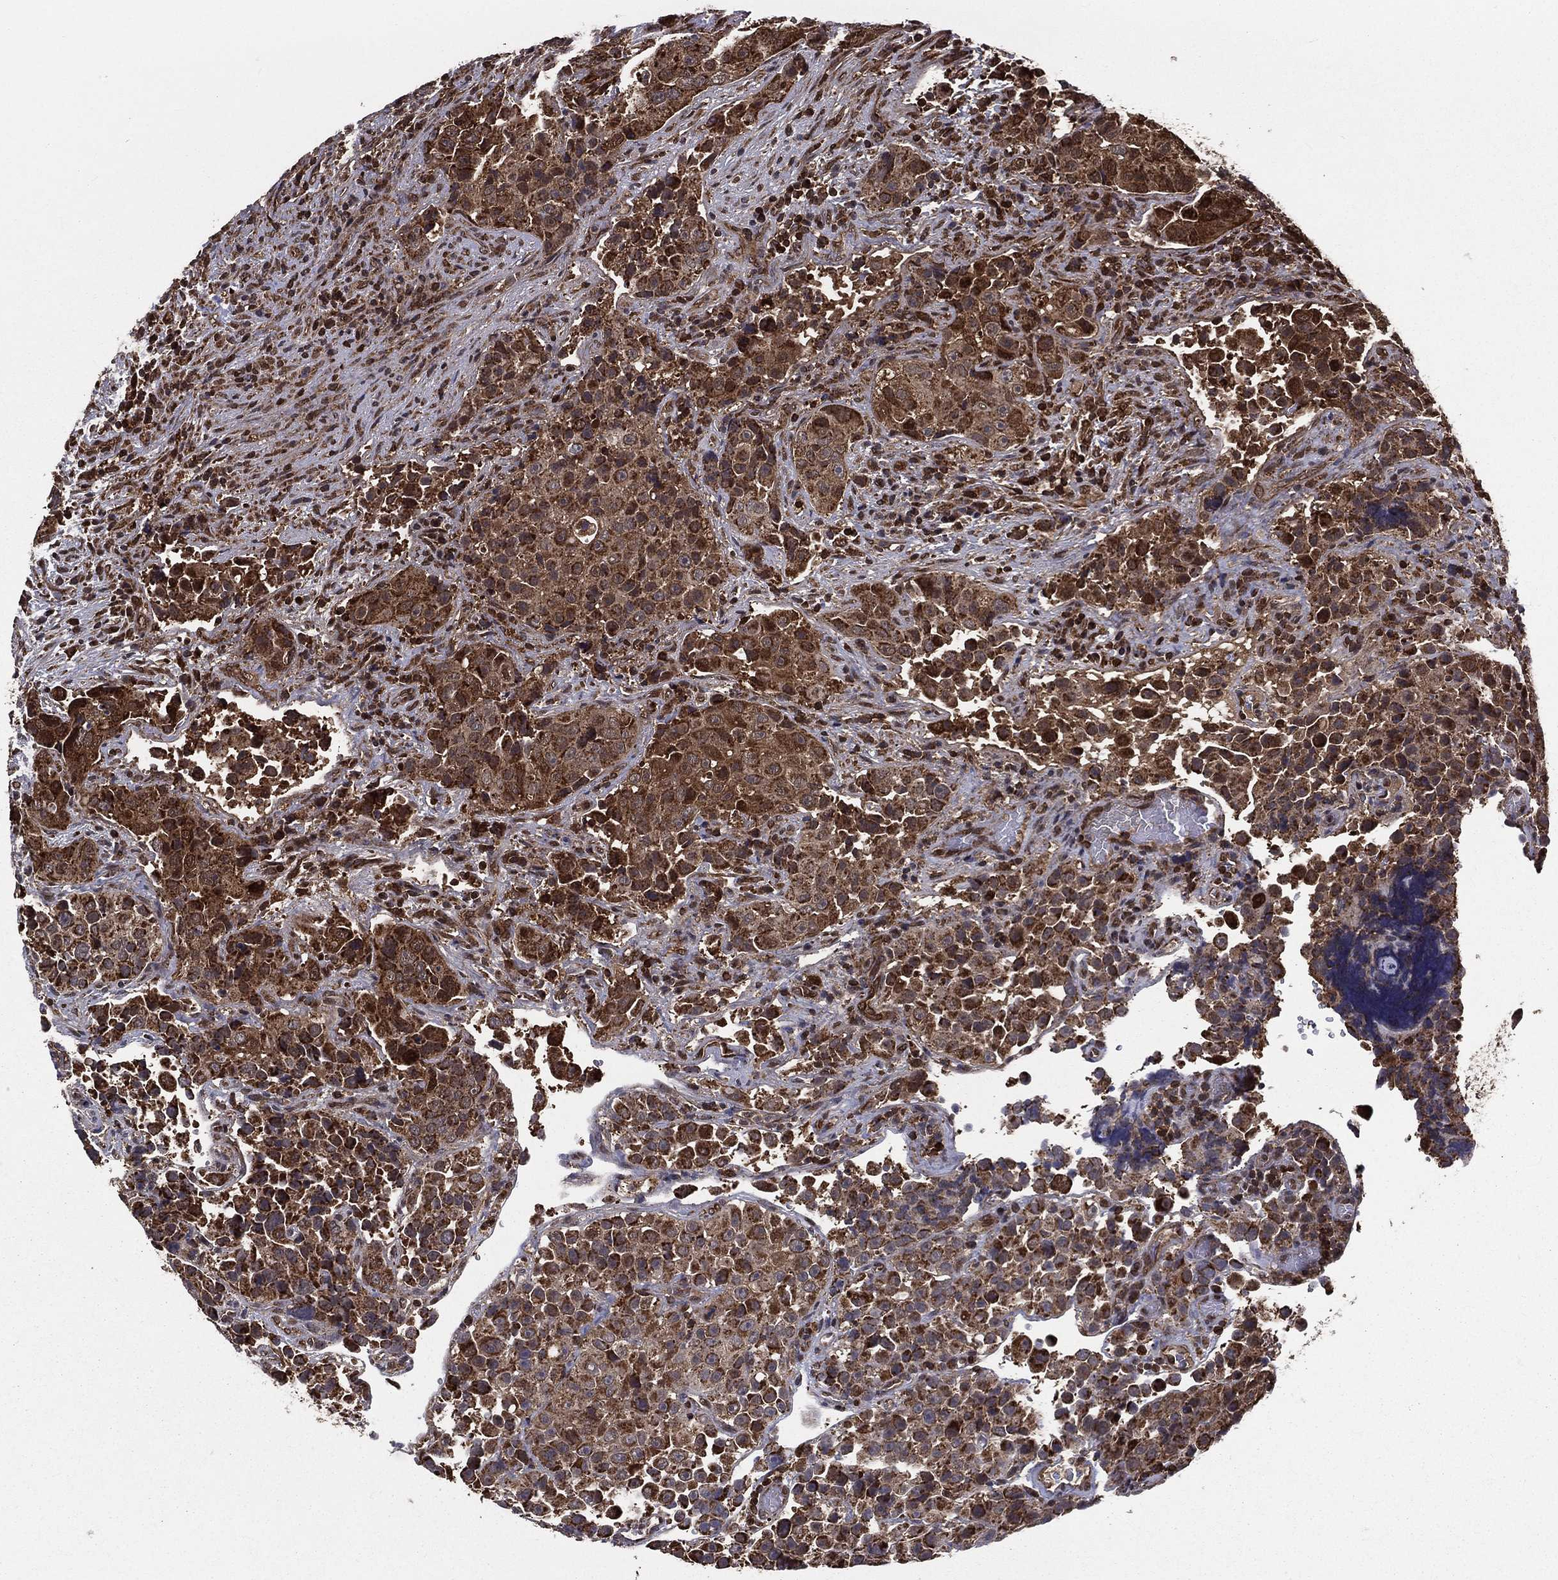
{"staining": {"intensity": "strong", "quantity": ">75%", "location": "cytoplasmic/membranous"}, "tissue": "urothelial cancer", "cell_type": "Tumor cells", "image_type": "cancer", "snomed": [{"axis": "morphology", "description": "Urothelial carcinoma, NOS"}, {"axis": "topography", "description": "Urinary bladder"}], "caption": "An immunohistochemistry (IHC) histopathology image of neoplastic tissue is shown. Protein staining in brown highlights strong cytoplasmic/membranous positivity in urothelial cancer within tumor cells. (DAB (3,3'-diaminobenzidine) IHC with brightfield microscopy, high magnification).", "gene": "RIGI", "patient": {"sex": "male", "age": 52}}